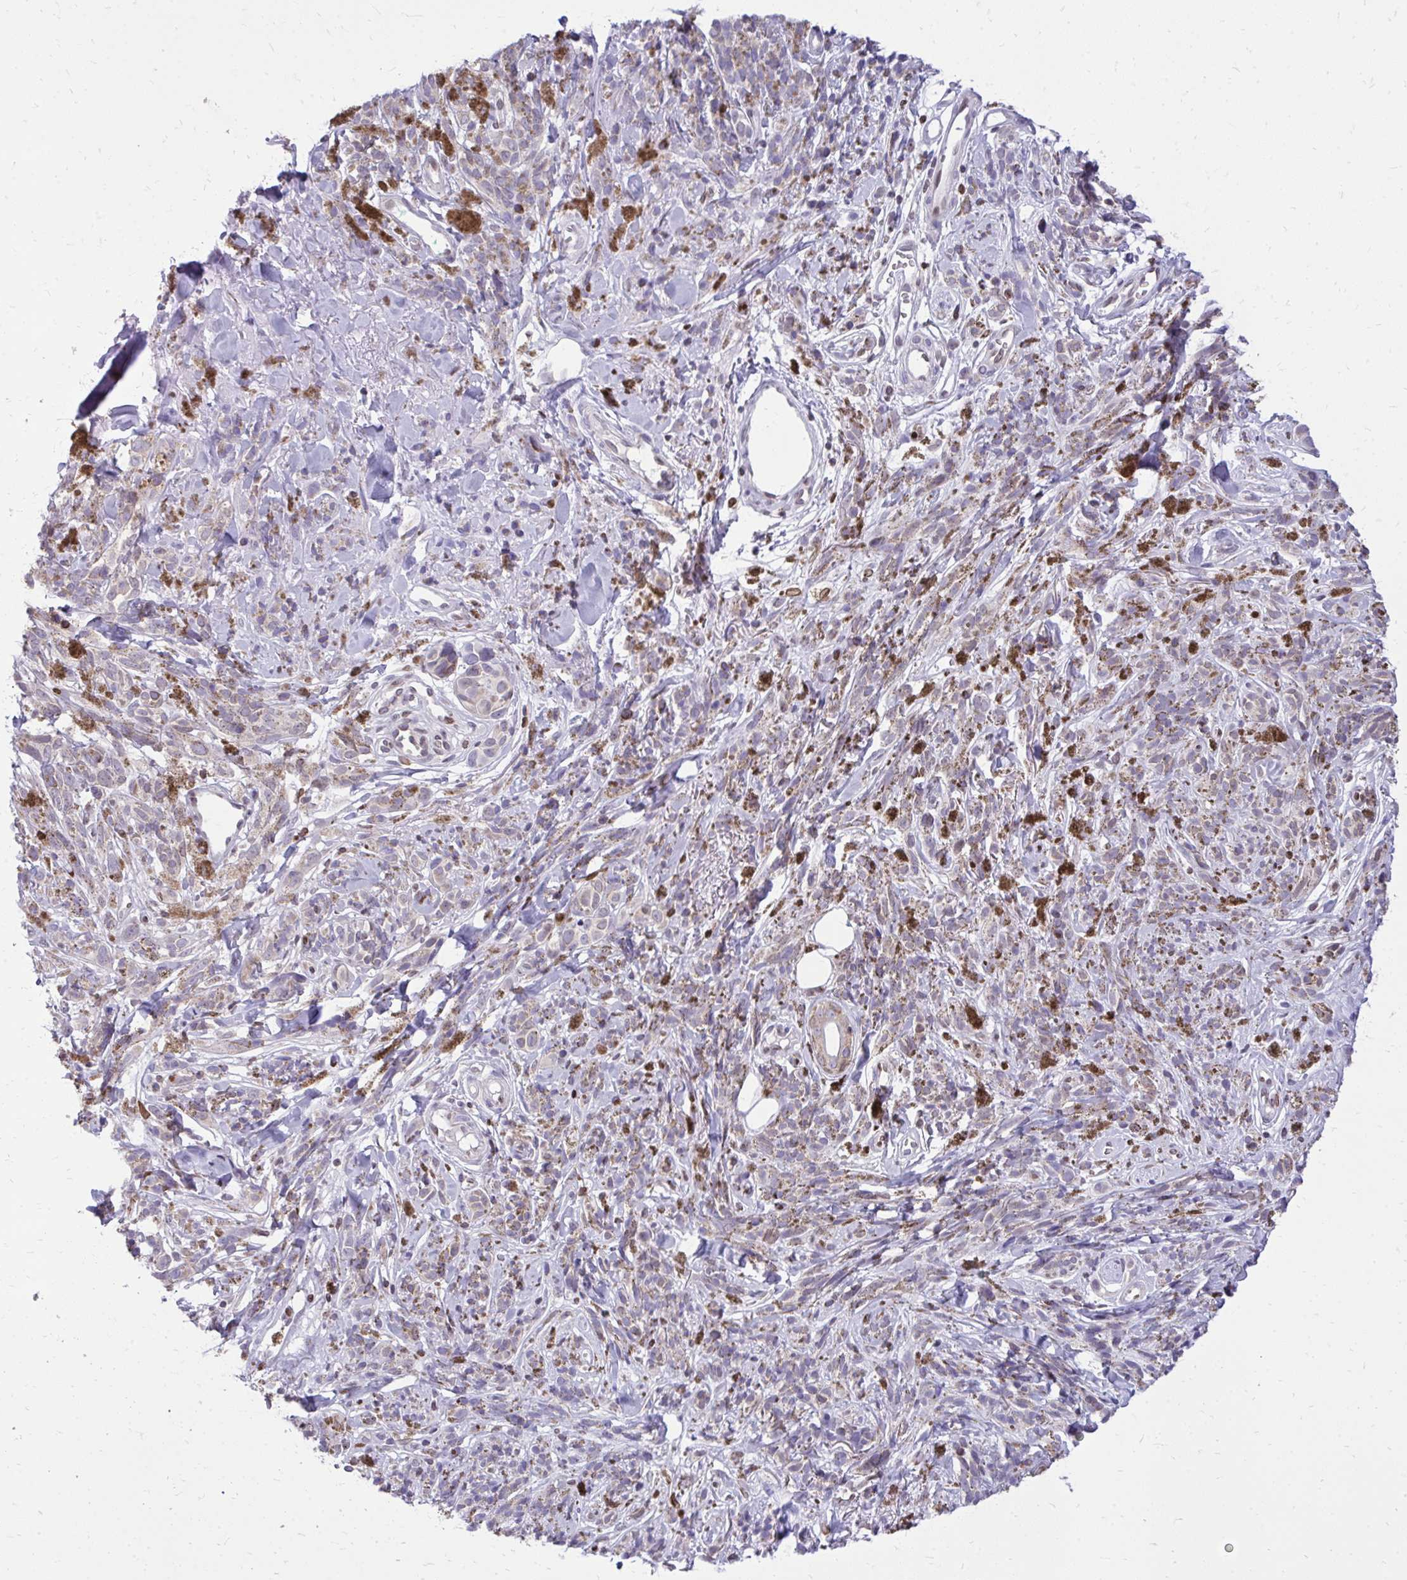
{"staining": {"intensity": "weak", "quantity": "<25%", "location": "cytoplasmic/membranous"}, "tissue": "melanoma", "cell_type": "Tumor cells", "image_type": "cancer", "snomed": [{"axis": "morphology", "description": "Malignant melanoma, NOS"}, {"axis": "topography", "description": "Skin"}], "caption": "Immunohistochemical staining of melanoma shows no significant positivity in tumor cells.", "gene": "RPS6KA2", "patient": {"sex": "male", "age": 85}}